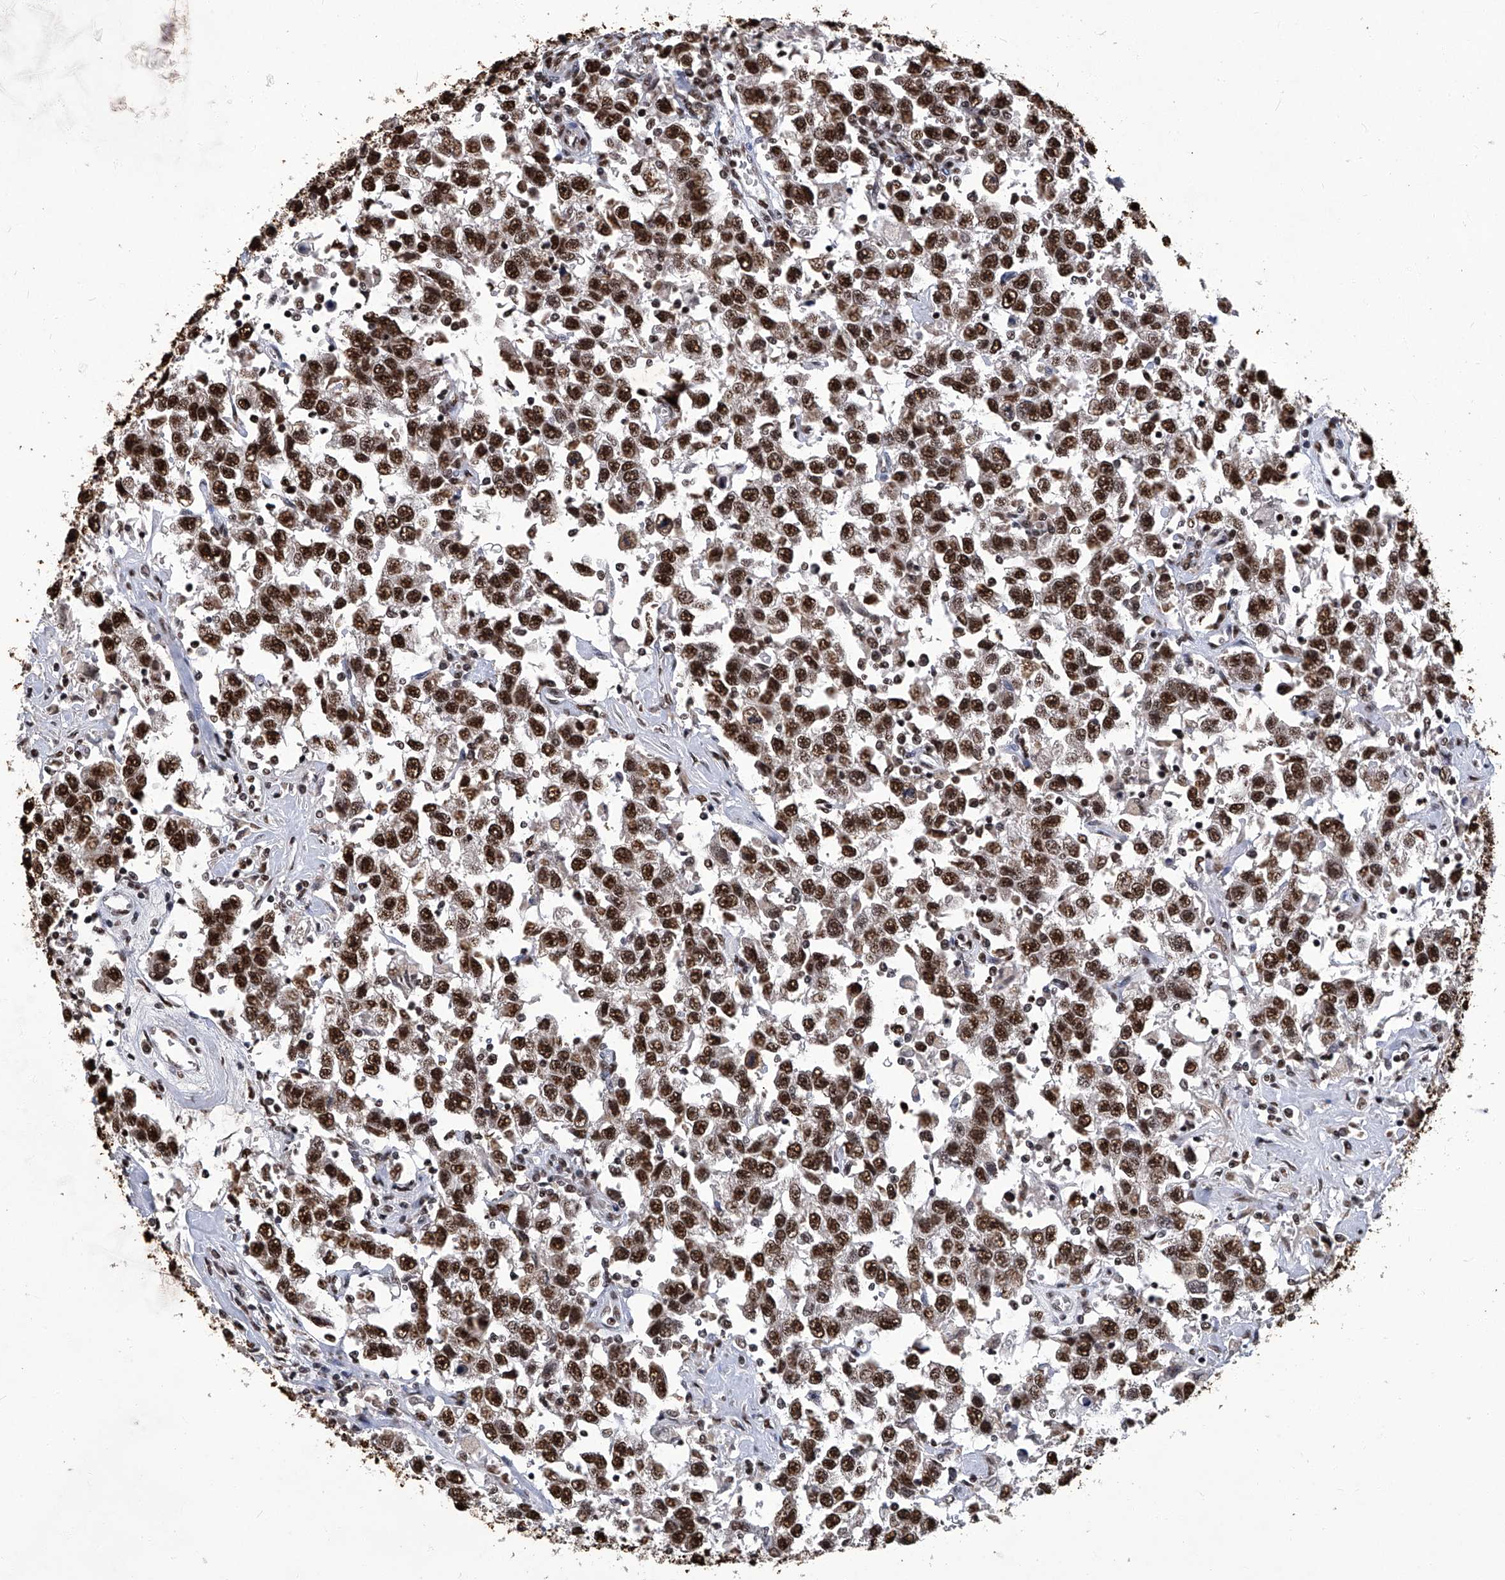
{"staining": {"intensity": "strong", "quantity": ">75%", "location": "nuclear"}, "tissue": "testis cancer", "cell_type": "Tumor cells", "image_type": "cancer", "snomed": [{"axis": "morphology", "description": "Seminoma, NOS"}, {"axis": "topography", "description": "Testis"}], "caption": "Approximately >75% of tumor cells in testis cancer (seminoma) show strong nuclear protein positivity as visualized by brown immunohistochemical staining.", "gene": "HBP1", "patient": {"sex": "male", "age": 41}}